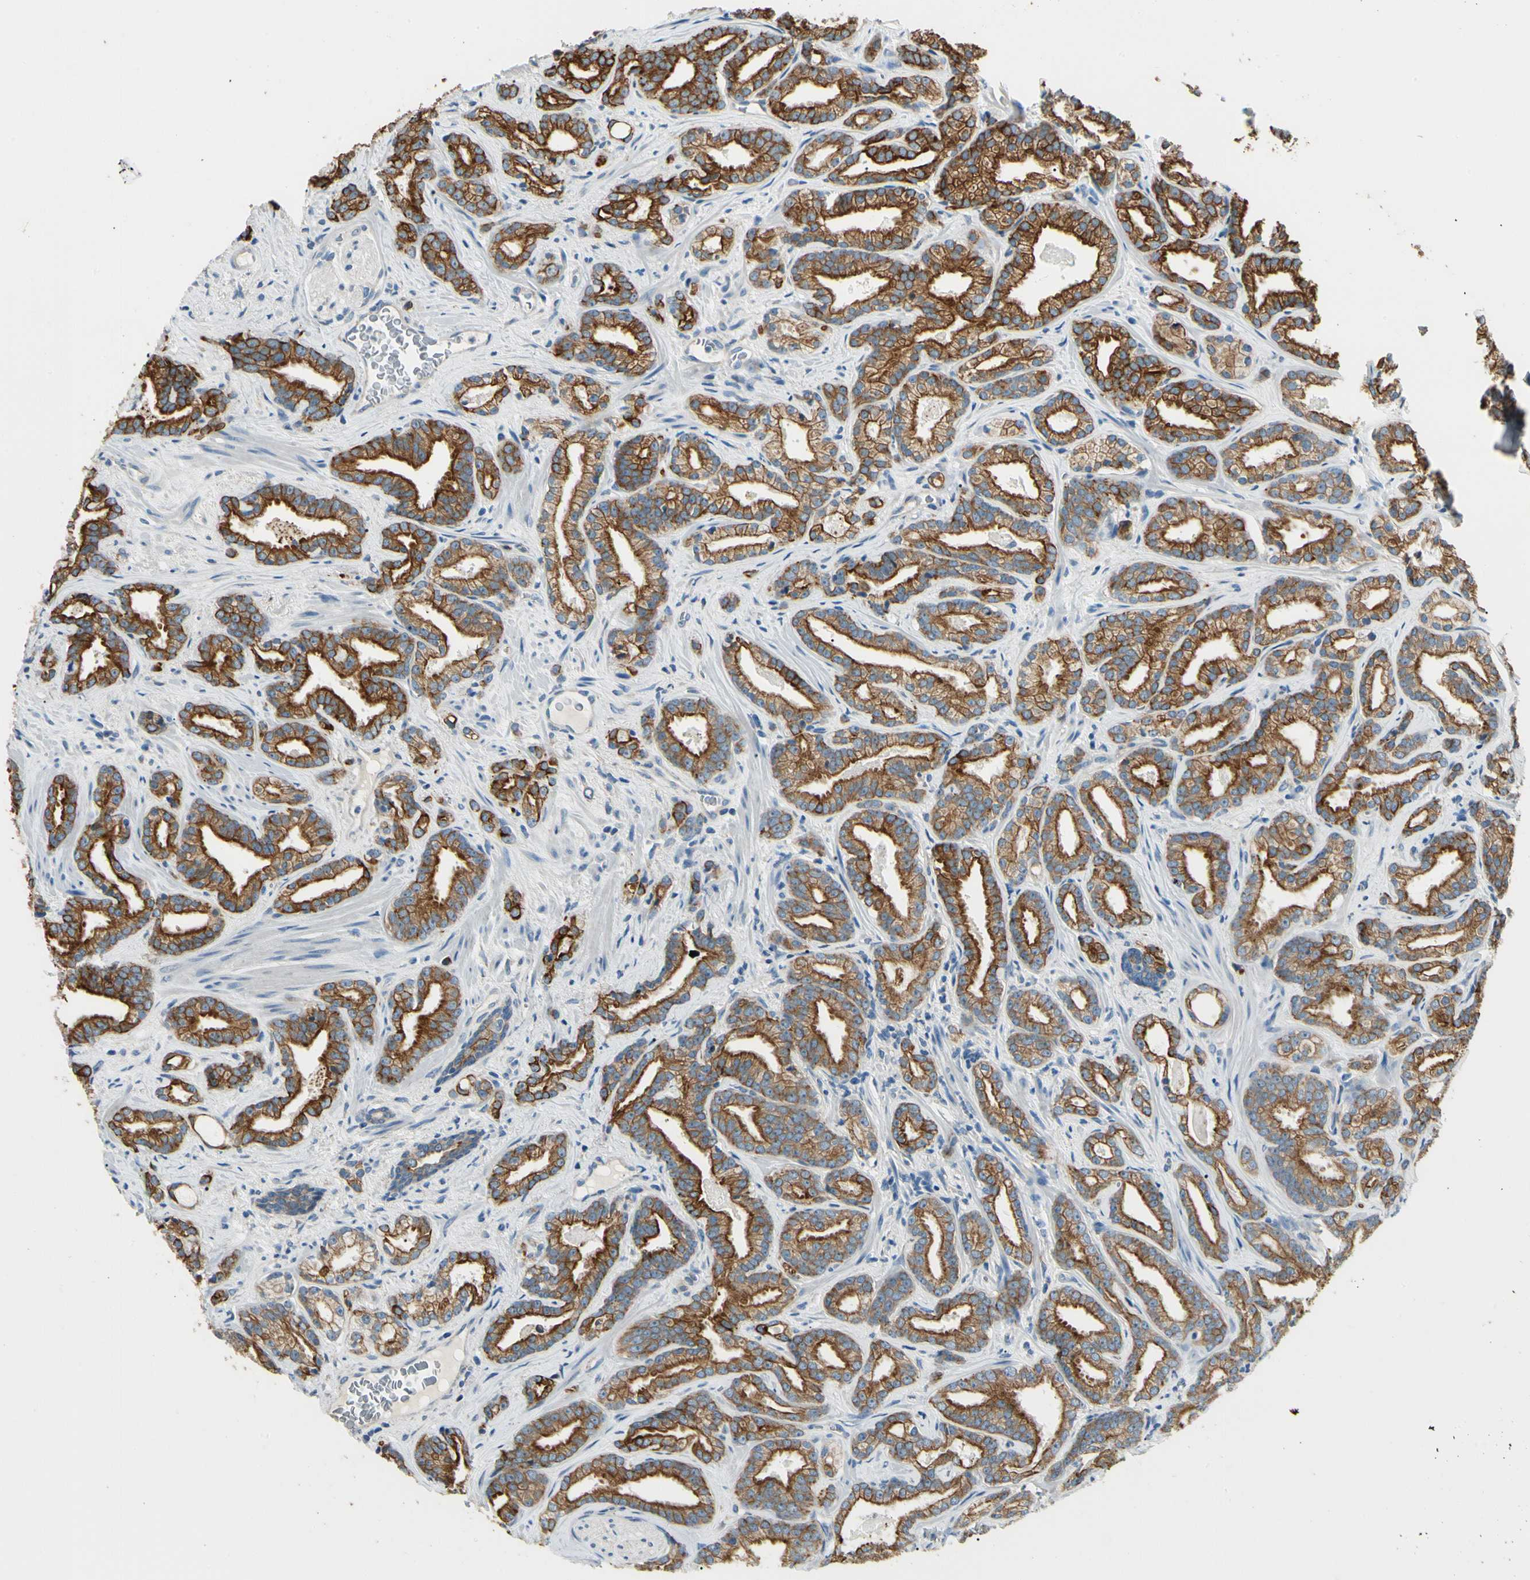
{"staining": {"intensity": "strong", "quantity": ">75%", "location": "cytoplasmic/membranous"}, "tissue": "prostate cancer", "cell_type": "Tumor cells", "image_type": "cancer", "snomed": [{"axis": "morphology", "description": "Adenocarcinoma, Low grade"}, {"axis": "topography", "description": "Prostate"}], "caption": "Human prostate low-grade adenocarcinoma stained with a protein marker demonstrates strong staining in tumor cells.", "gene": "DUSP12", "patient": {"sex": "male", "age": 63}}